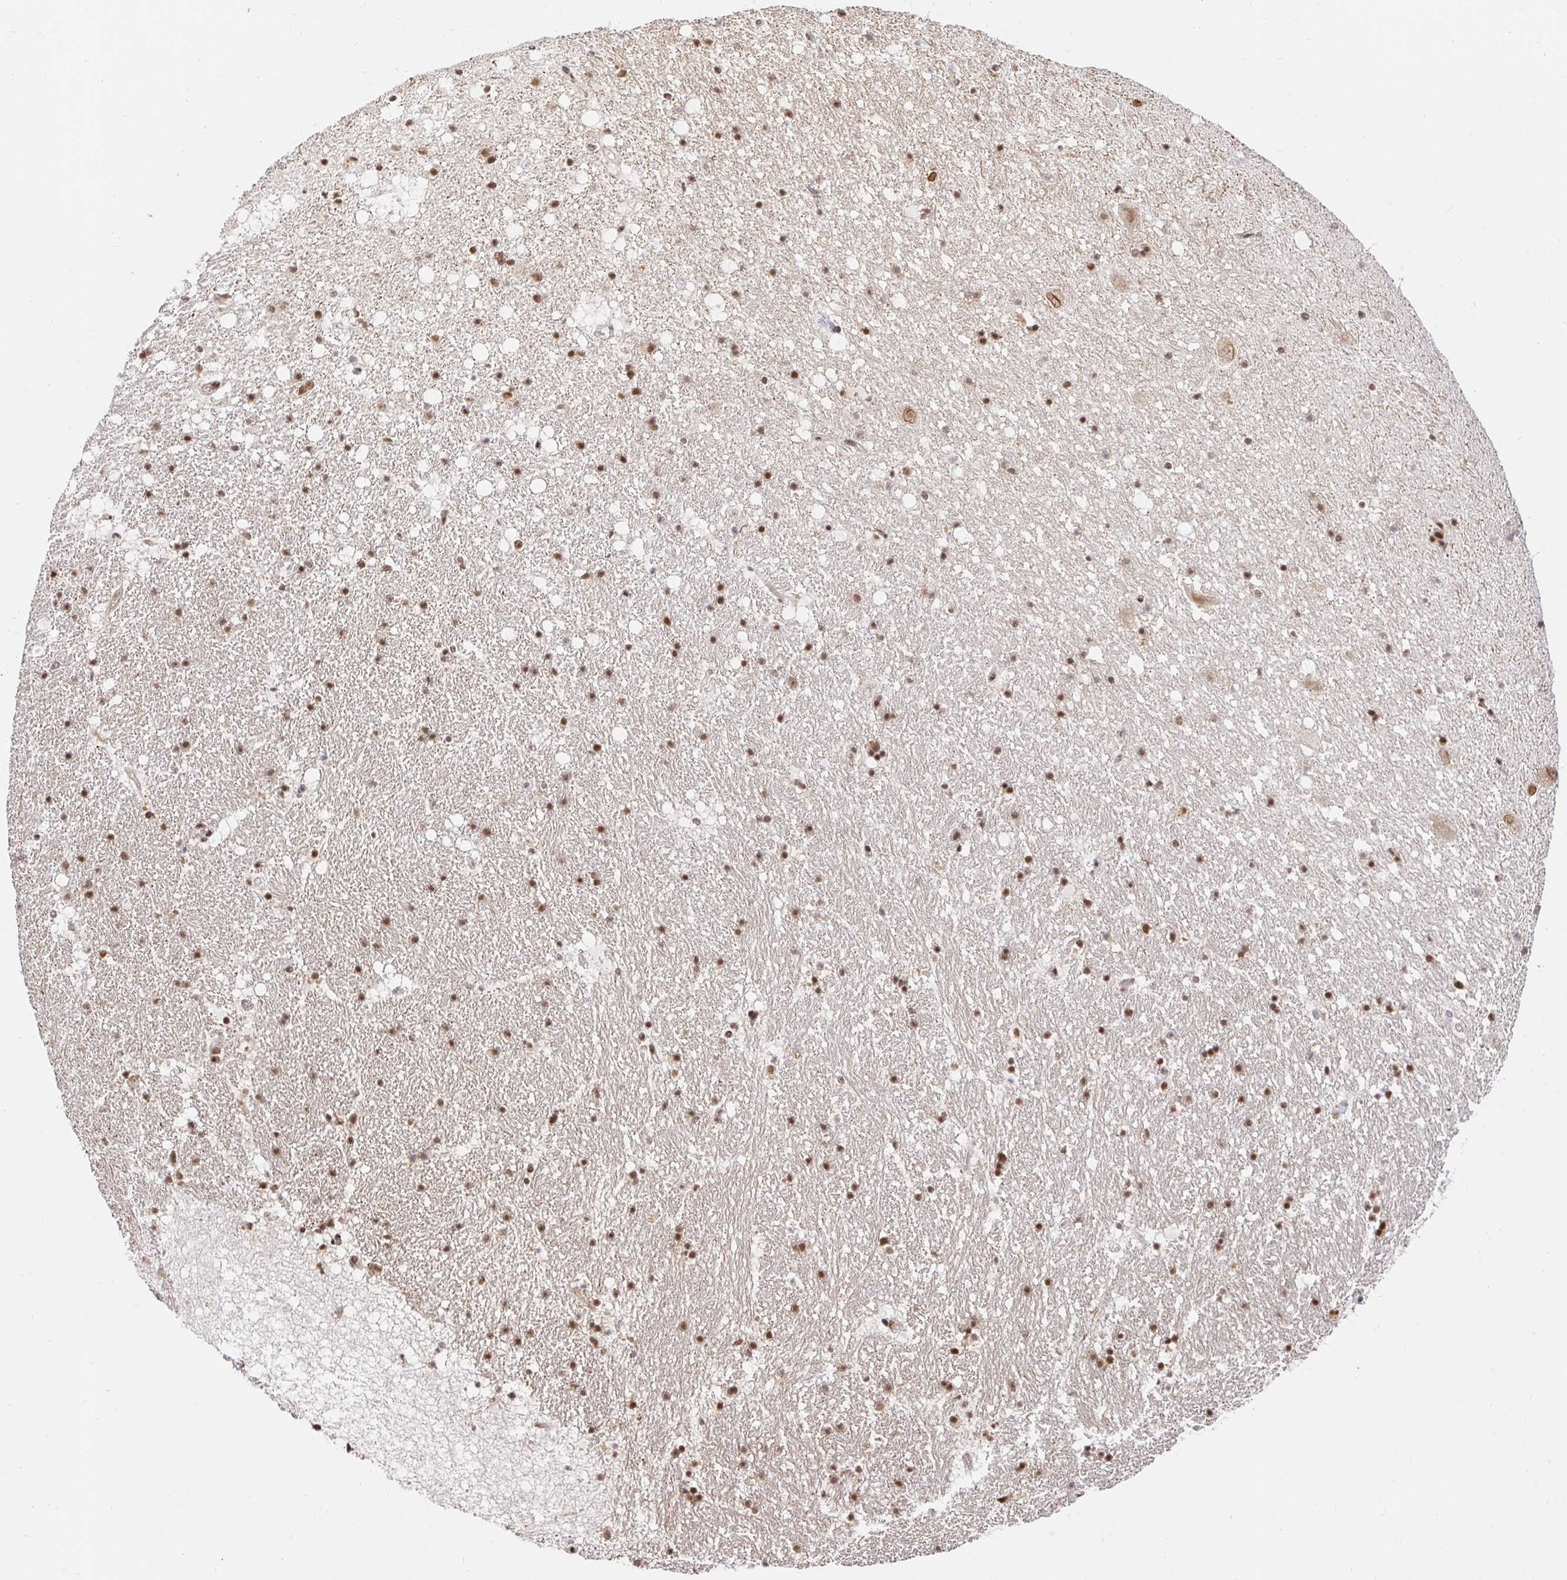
{"staining": {"intensity": "moderate", "quantity": "25%-75%", "location": "nuclear"}, "tissue": "hippocampus", "cell_type": "Glial cells", "image_type": "normal", "snomed": [{"axis": "morphology", "description": "Normal tissue, NOS"}, {"axis": "topography", "description": "Hippocampus"}], "caption": "A high-resolution histopathology image shows IHC staining of unremarkable hippocampus, which exhibits moderate nuclear expression in about 25%-75% of glial cells. Ihc stains the protein of interest in brown and the nuclei are stained blue.", "gene": "USF1", "patient": {"sex": "female", "age": 42}}